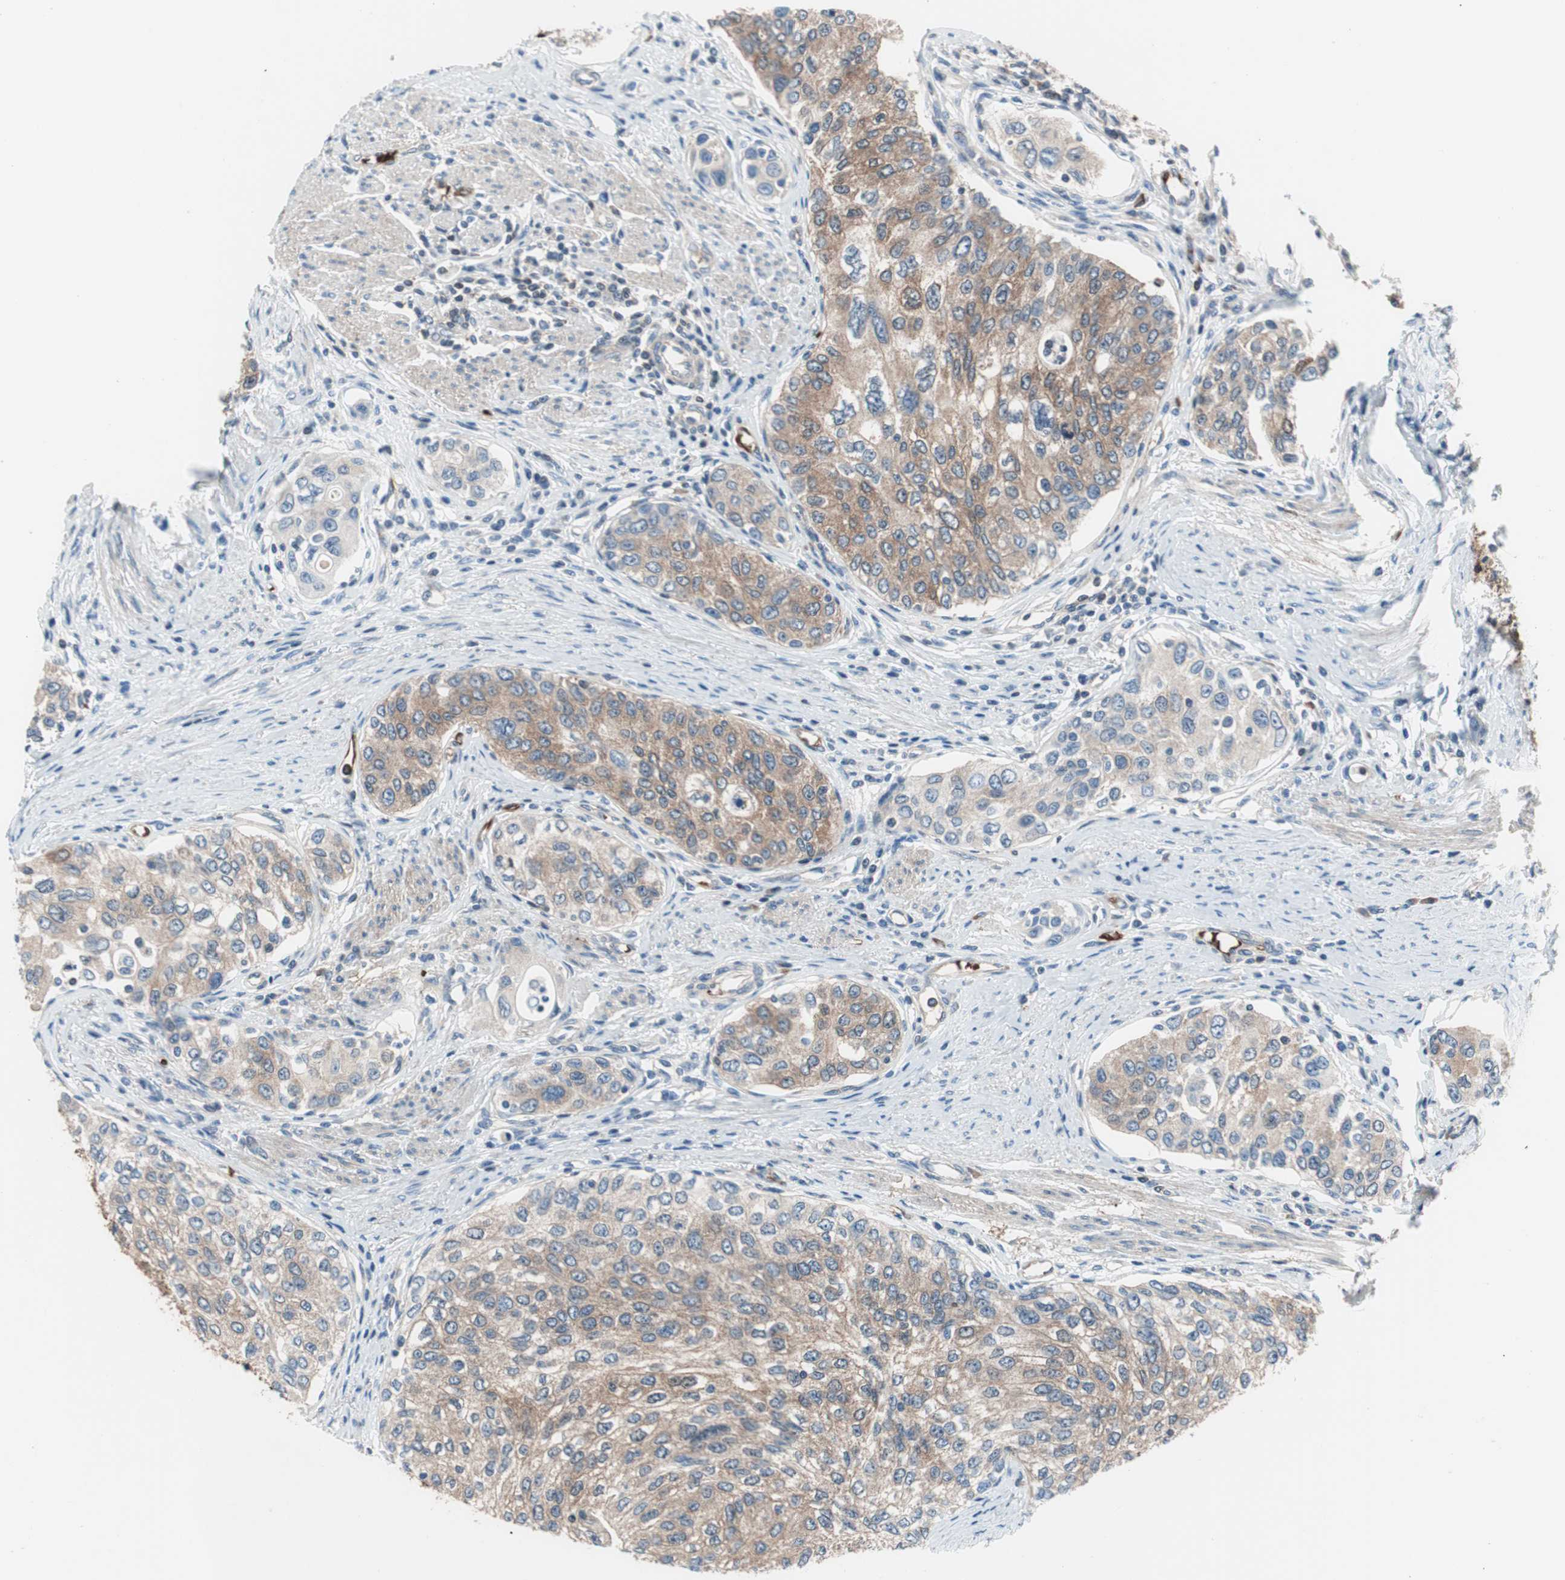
{"staining": {"intensity": "weak", "quantity": ">75%", "location": "cytoplasmic/membranous"}, "tissue": "urothelial cancer", "cell_type": "Tumor cells", "image_type": "cancer", "snomed": [{"axis": "morphology", "description": "Urothelial carcinoma, High grade"}, {"axis": "topography", "description": "Urinary bladder"}], "caption": "A brown stain shows weak cytoplasmic/membranous staining of a protein in urothelial carcinoma (high-grade) tumor cells. (DAB IHC with brightfield microscopy, high magnification).", "gene": "PRDX2", "patient": {"sex": "female", "age": 56}}